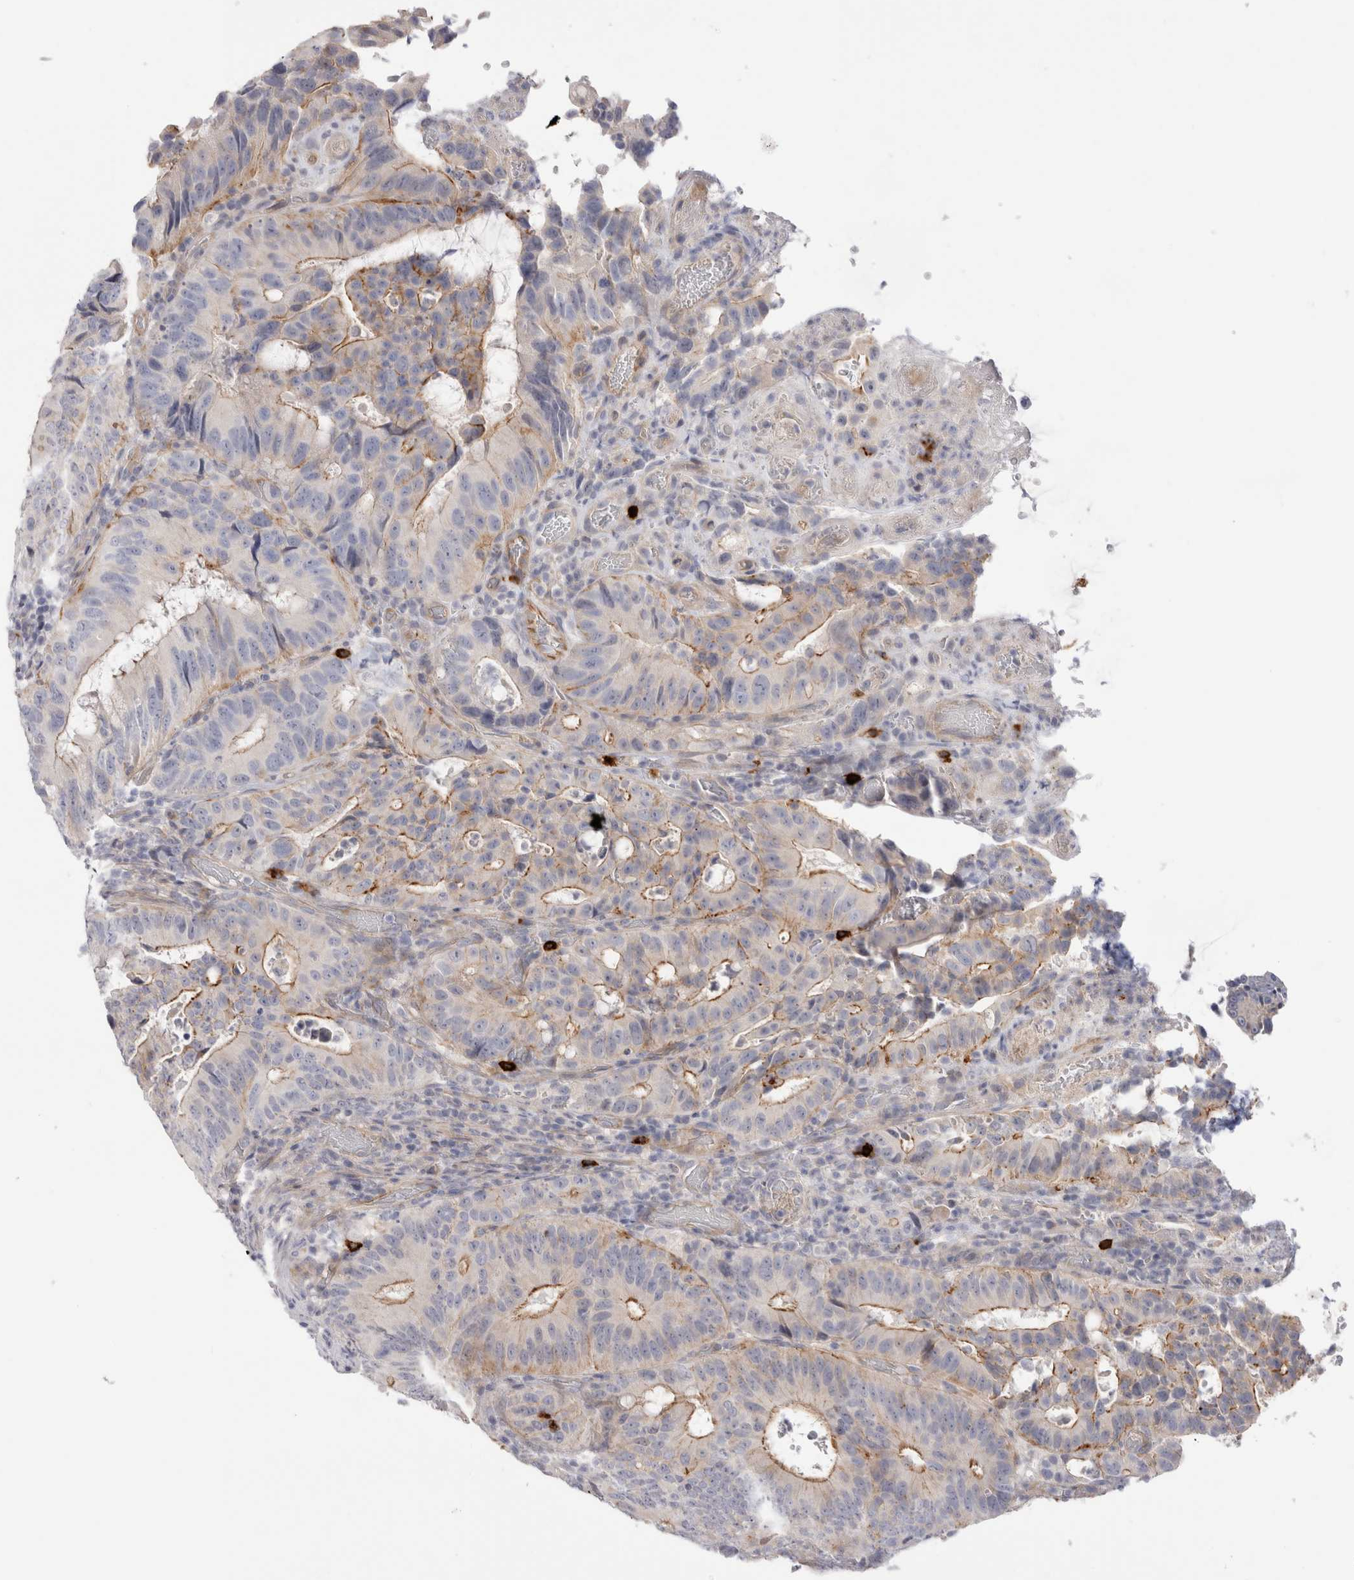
{"staining": {"intensity": "moderate", "quantity": "<25%", "location": "cytoplasmic/membranous"}, "tissue": "colorectal cancer", "cell_type": "Tumor cells", "image_type": "cancer", "snomed": [{"axis": "morphology", "description": "Adenocarcinoma, NOS"}, {"axis": "topography", "description": "Colon"}], "caption": "The photomicrograph shows staining of colorectal cancer, revealing moderate cytoplasmic/membranous protein staining (brown color) within tumor cells.", "gene": "SPINK2", "patient": {"sex": "male", "age": 83}}